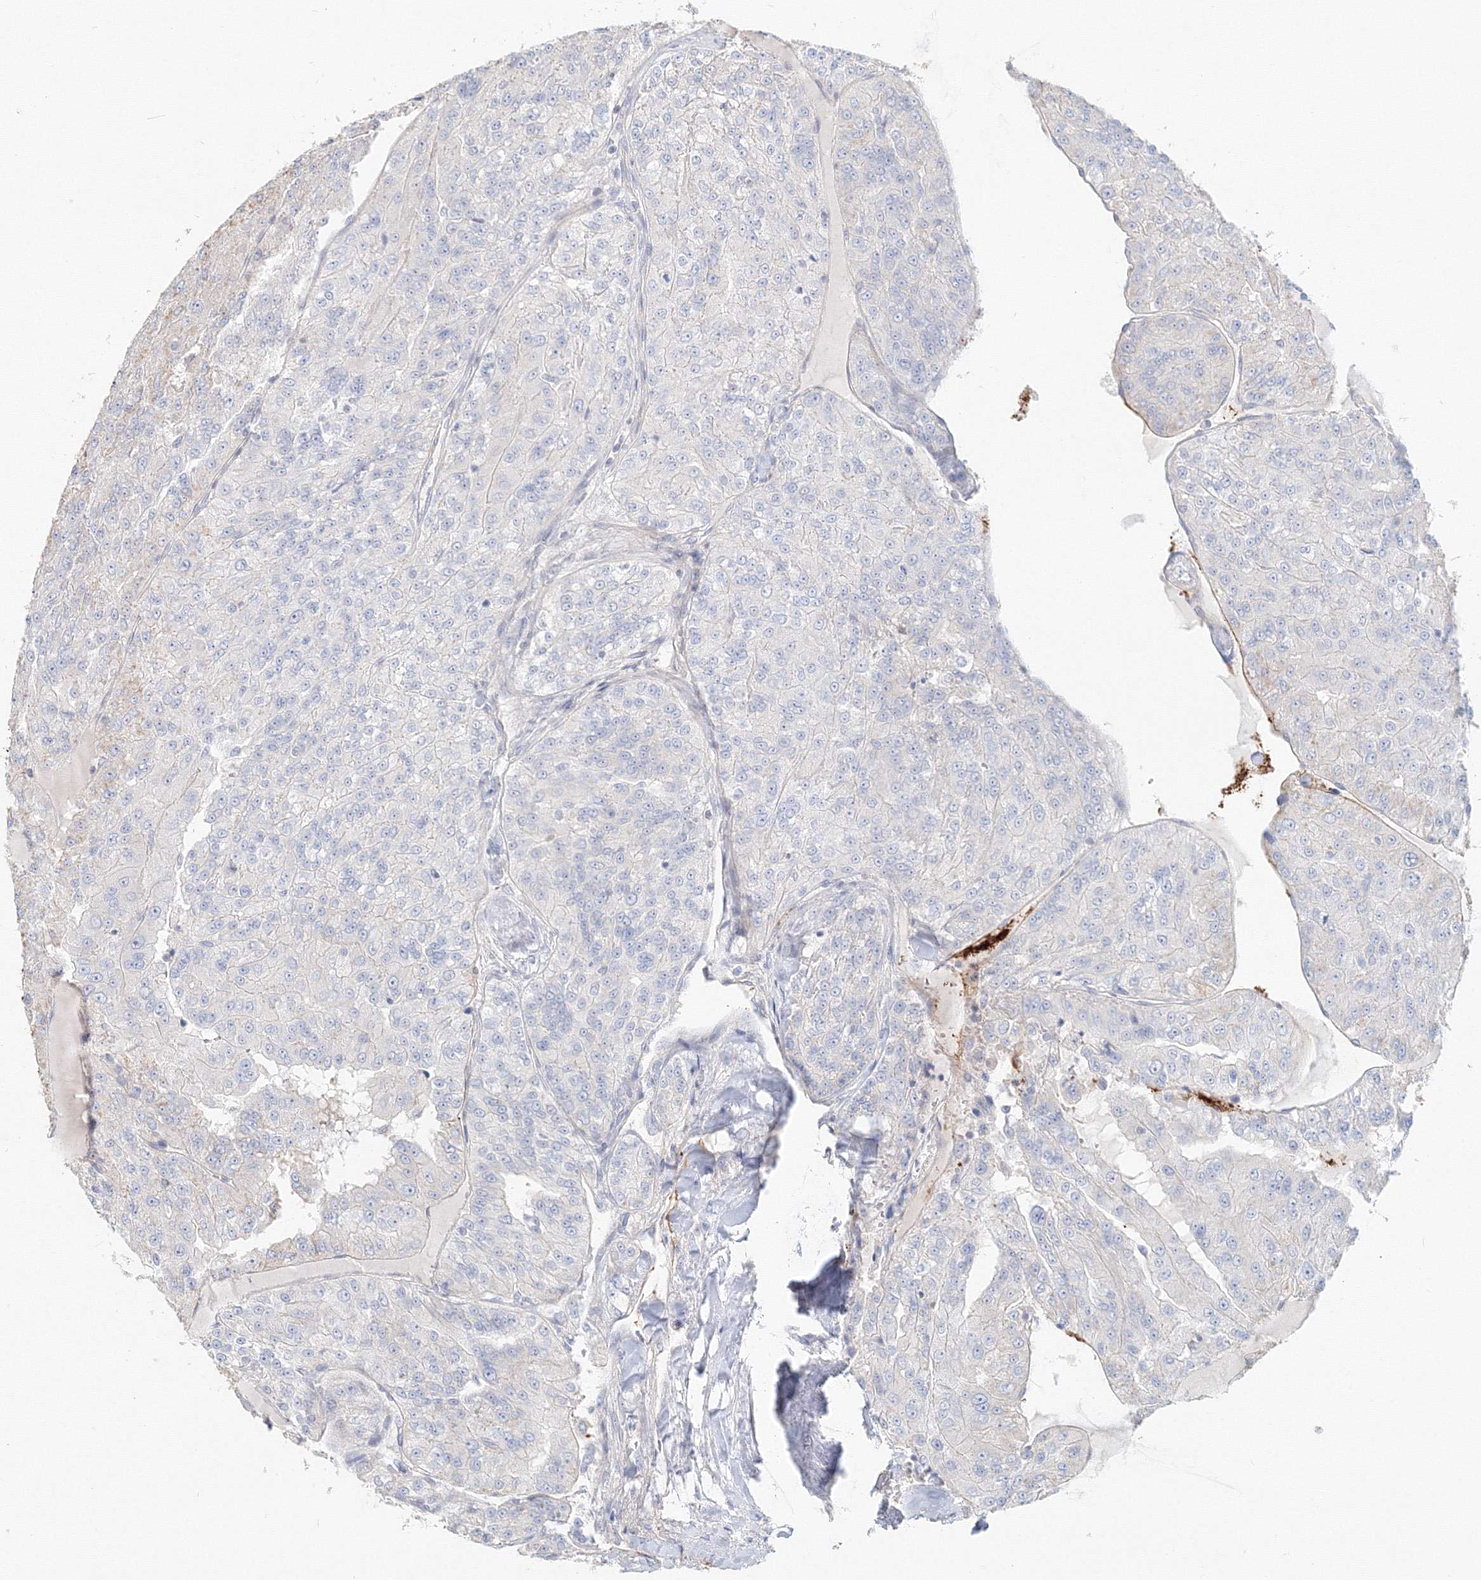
{"staining": {"intensity": "negative", "quantity": "none", "location": "none"}, "tissue": "renal cancer", "cell_type": "Tumor cells", "image_type": "cancer", "snomed": [{"axis": "morphology", "description": "Adenocarcinoma, NOS"}, {"axis": "topography", "description": "Kidney"}], "caption": "An immunohistochemistry photomicrograph of renal cancer is shown. There is no staining in tumor cells of renal cancer.", "gene": "MMRN1", "patient": {"sex": "female", "age": 63}}